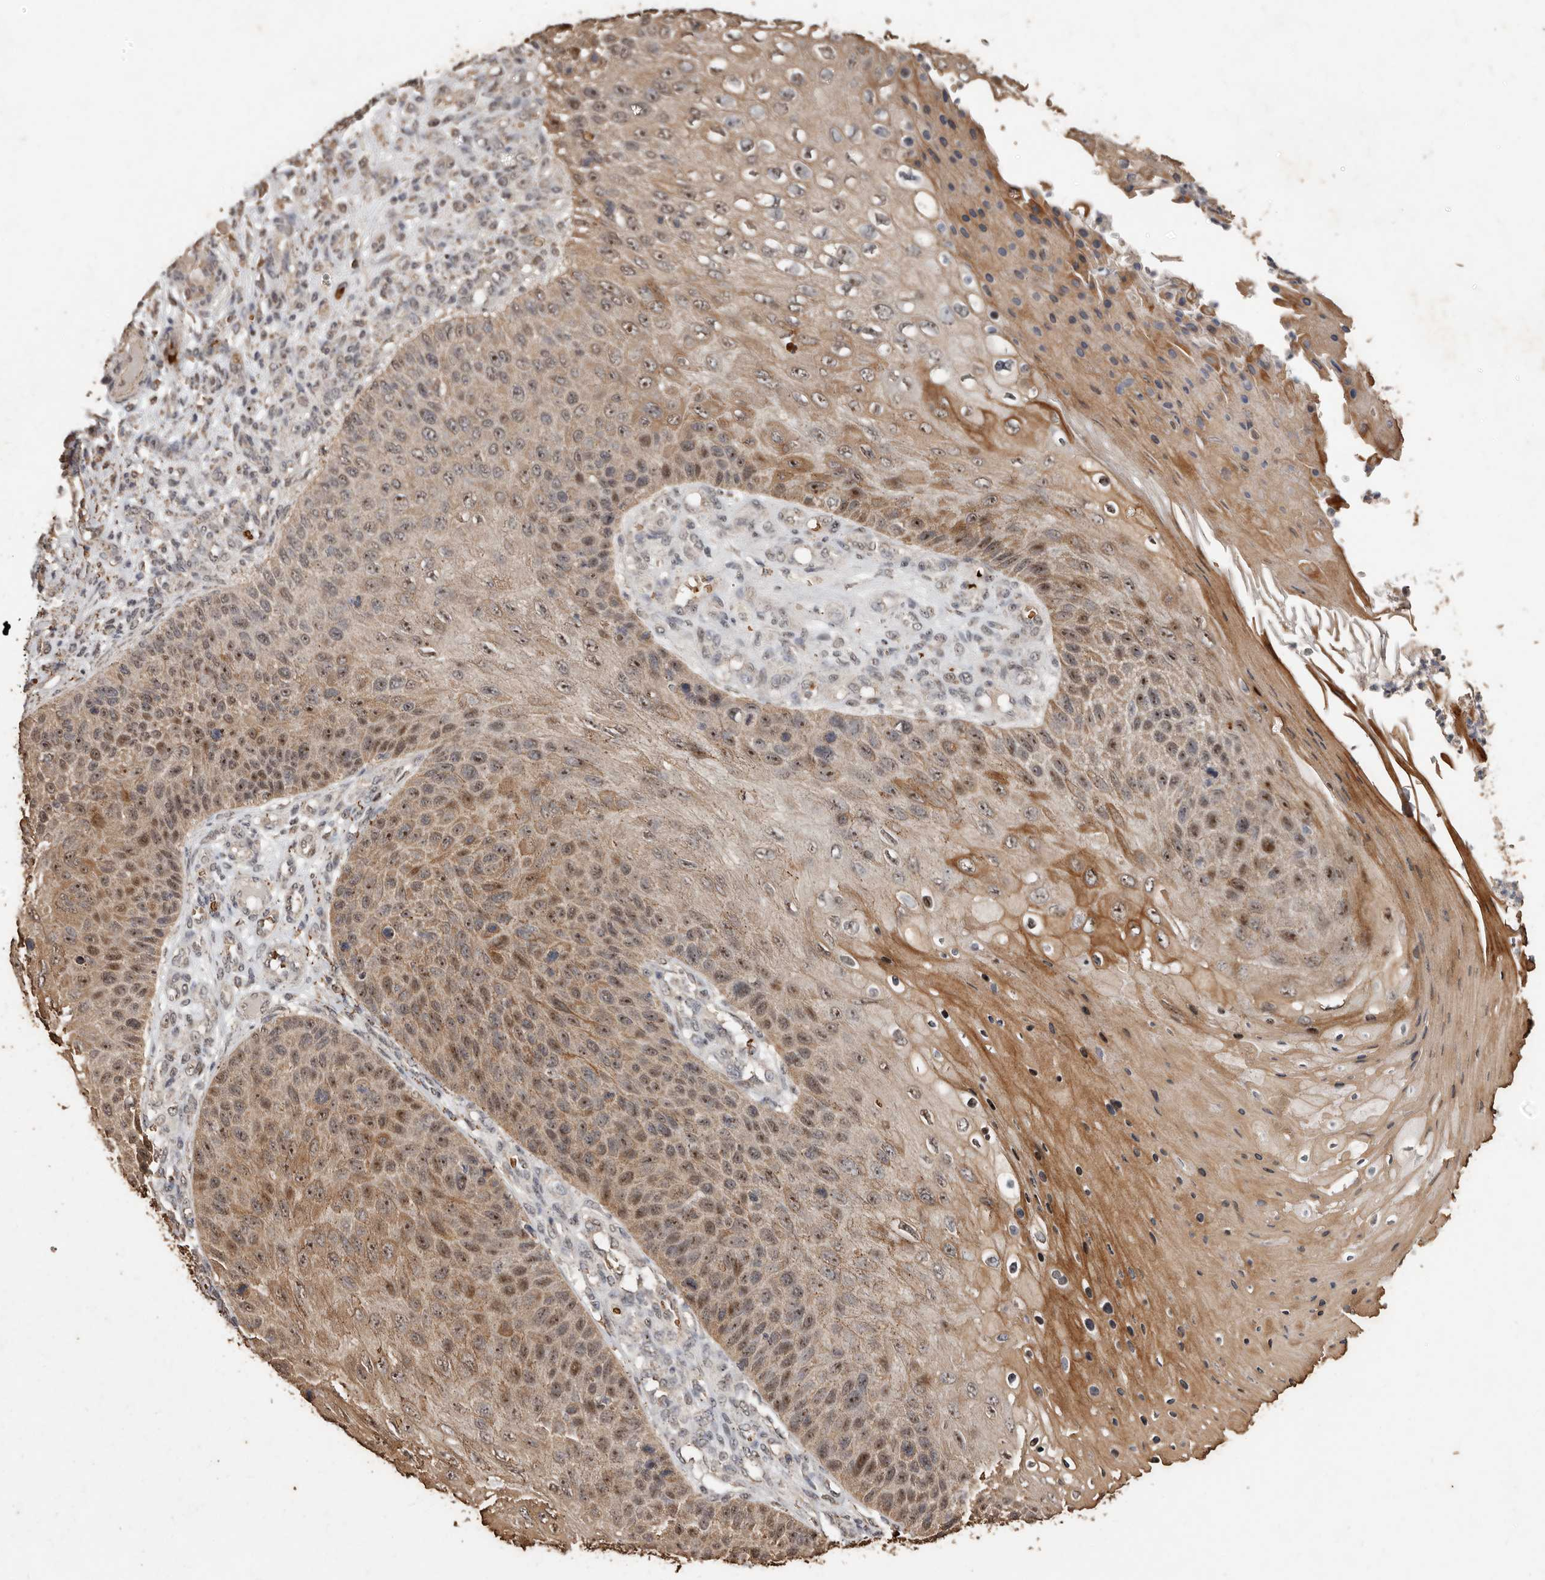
{"staining": {"intensity": "moderate", "quantity": ">75%", "location": "cytoplasmic/membranous,nuclear"}, "tissue": "skin cancer", "cell_type": "Tumor cells", "image_type": "cancer", "snomed": [{"axis": "morphology", "description": "Squamous cell carcinoma, NOS"}, {"axis": "topography", "description": "Skin"}], "caption": "High-magnification brightfield microscopy of skin cancer (squamous cell carcinoma) stained with DAB (brown) and counterstained with hematoxylin (blue). tumor cells exhibit moderate cytoplasmic/membranous and nuclear expression is identified in about>75% of cells.", "gene": "GRAMD2A", "patient": {"sex": "female", "age": 88}}